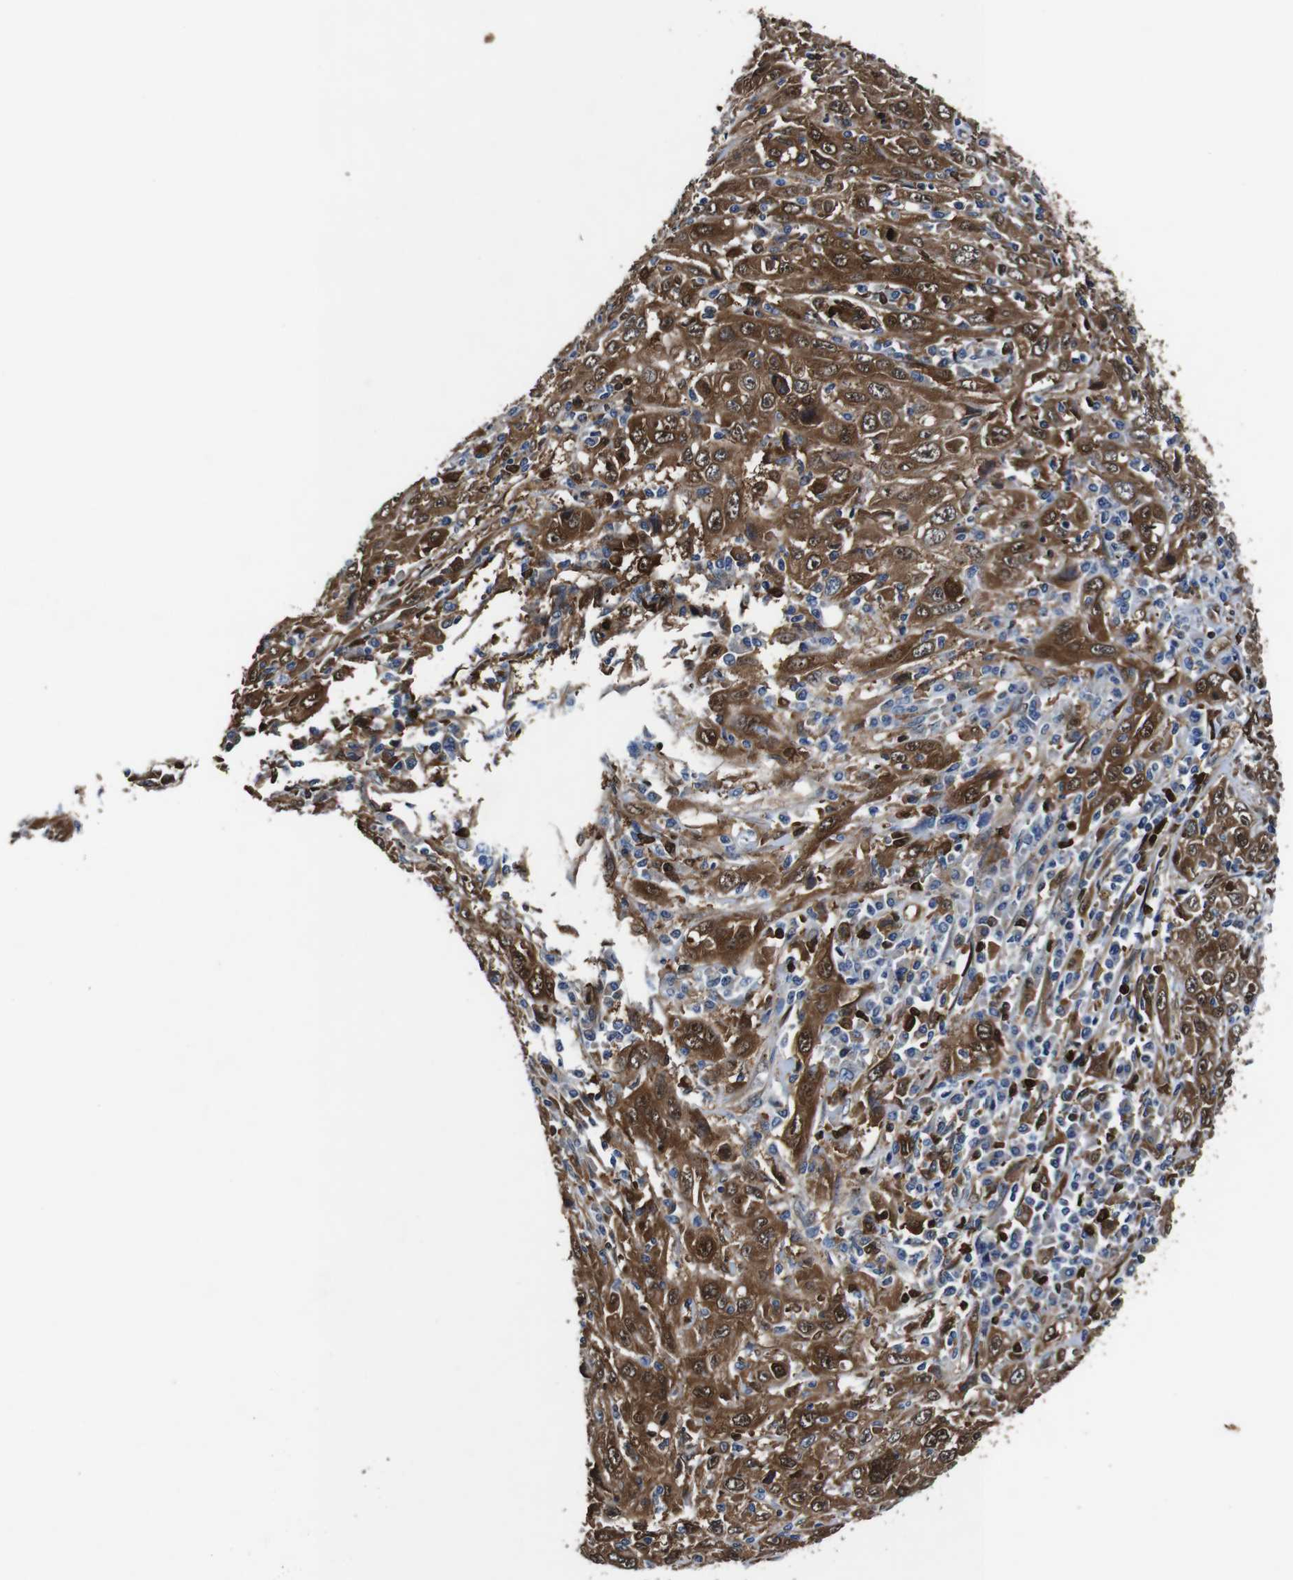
{"staining": {"intensity": "strong", "quantity": ">75%", "location": "cytoplasmic/membranous,nuclear"}, "tissue": "cervical cancer", "cell_type": "Tumor cells", "image_type": "cancer", "snomed": [{"axis": "morphology", "description": "Squamous cell carcinoma, NOS"}, {"axis": "topography", "description": "Cervix"}], "caption": "Cervical squamous cell carcinoma stained with a protein marker shows strong staining in tumor cells.", "gene": "ANXA1", "patient": {"sex": "female", "age": 46}}